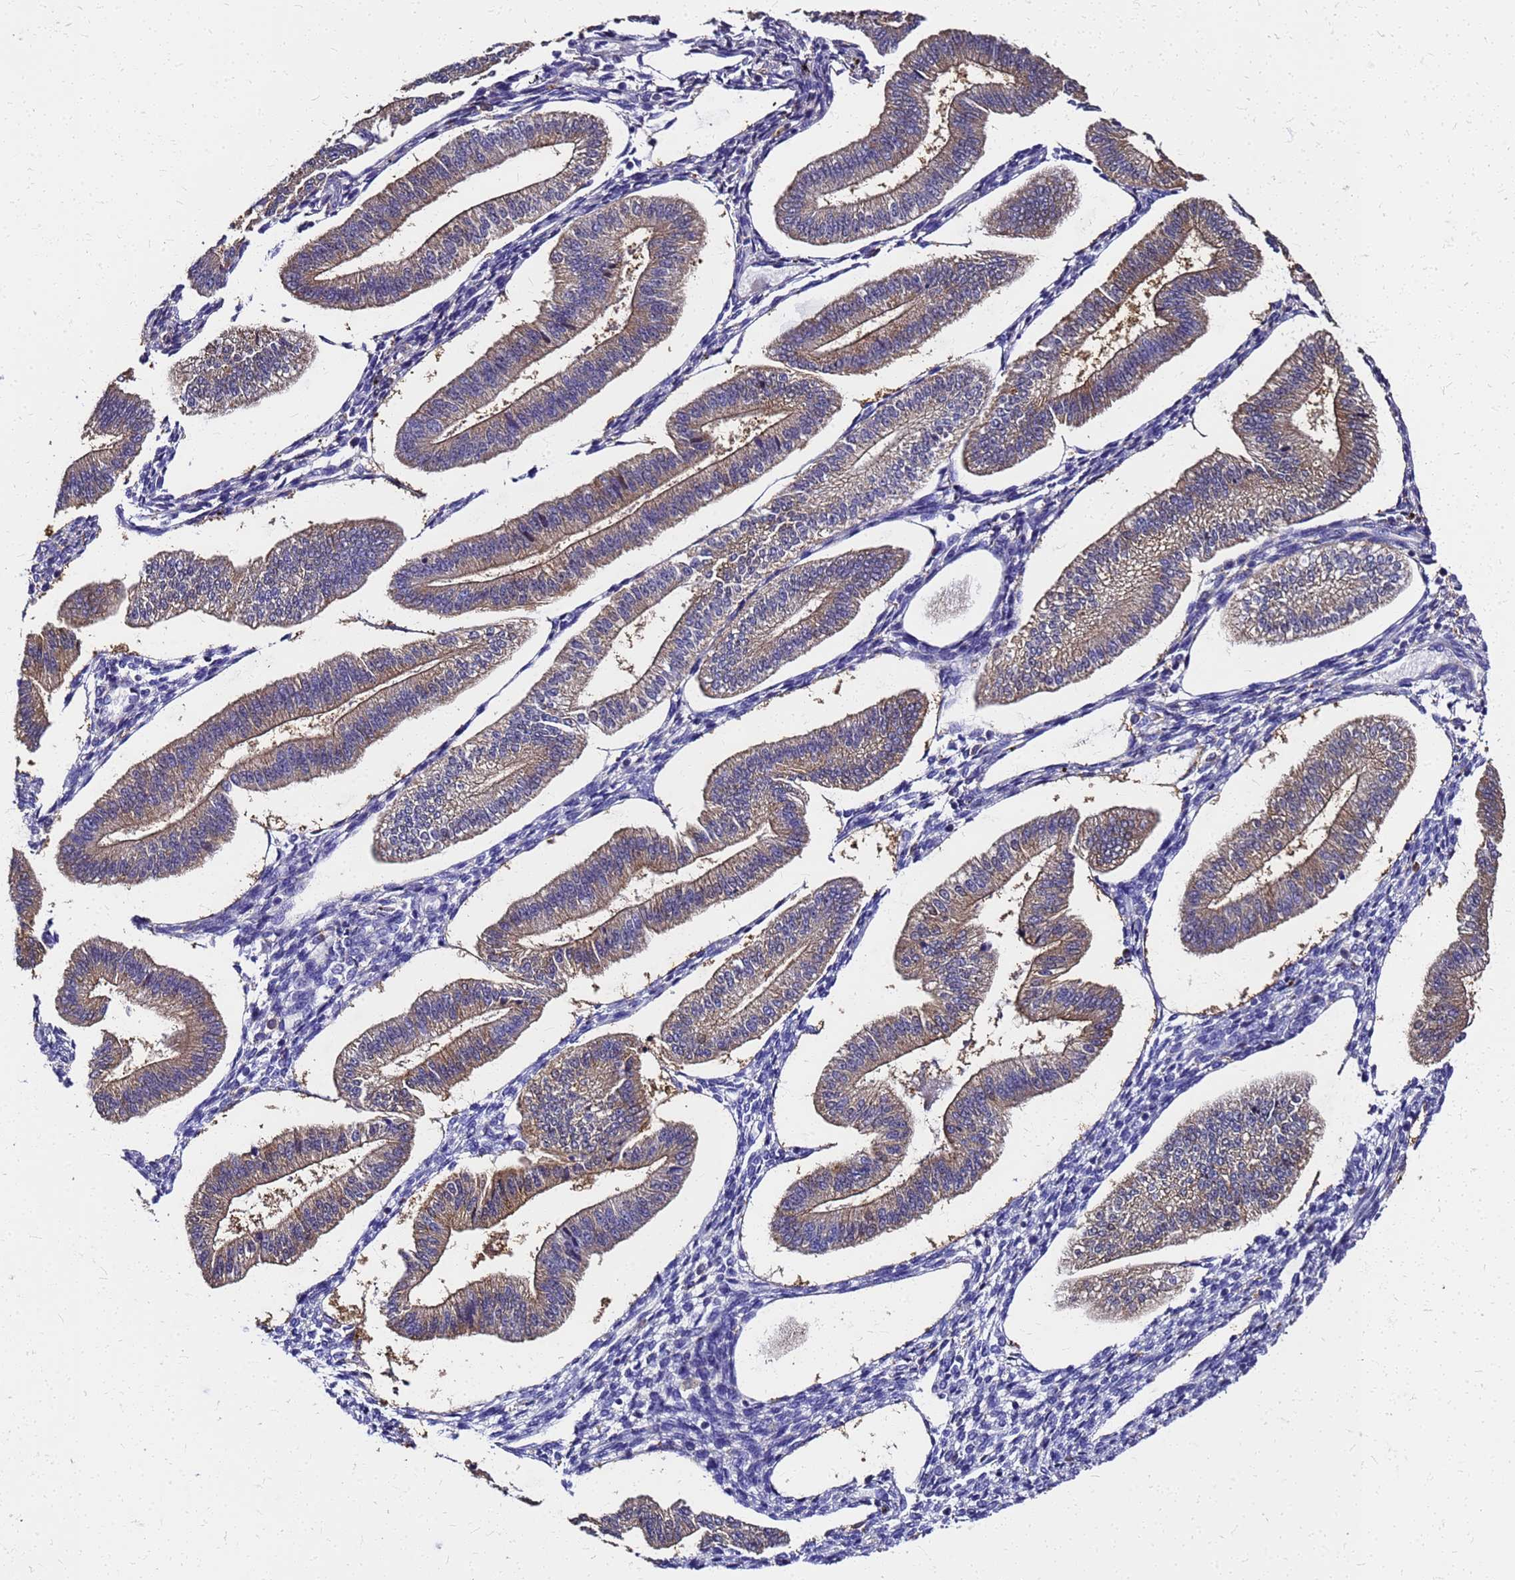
{"staining": {"intensity": "negative", "quantity": "none", "location": "none"}, "tissue": "endometrium", "cell_type": "Cells in endometrial stroma", "image_type": "normal", "snomed": [{"axis": "morphology", "description": "Normal tissue, NOS"}, {"axis": "topography", "description": "Endometrium"}], "caption": "Endometrium was stained to show a protein in brown. There is no significant positivity in cells in endometrial stroma. The staining is performed using DAB (3,3'-diaminobenzidine) brown chromogen with nuclei counter-stained in using hematoxylin.", "gene": "S100A11", "patient": {"sex": "female", "age": 34}}